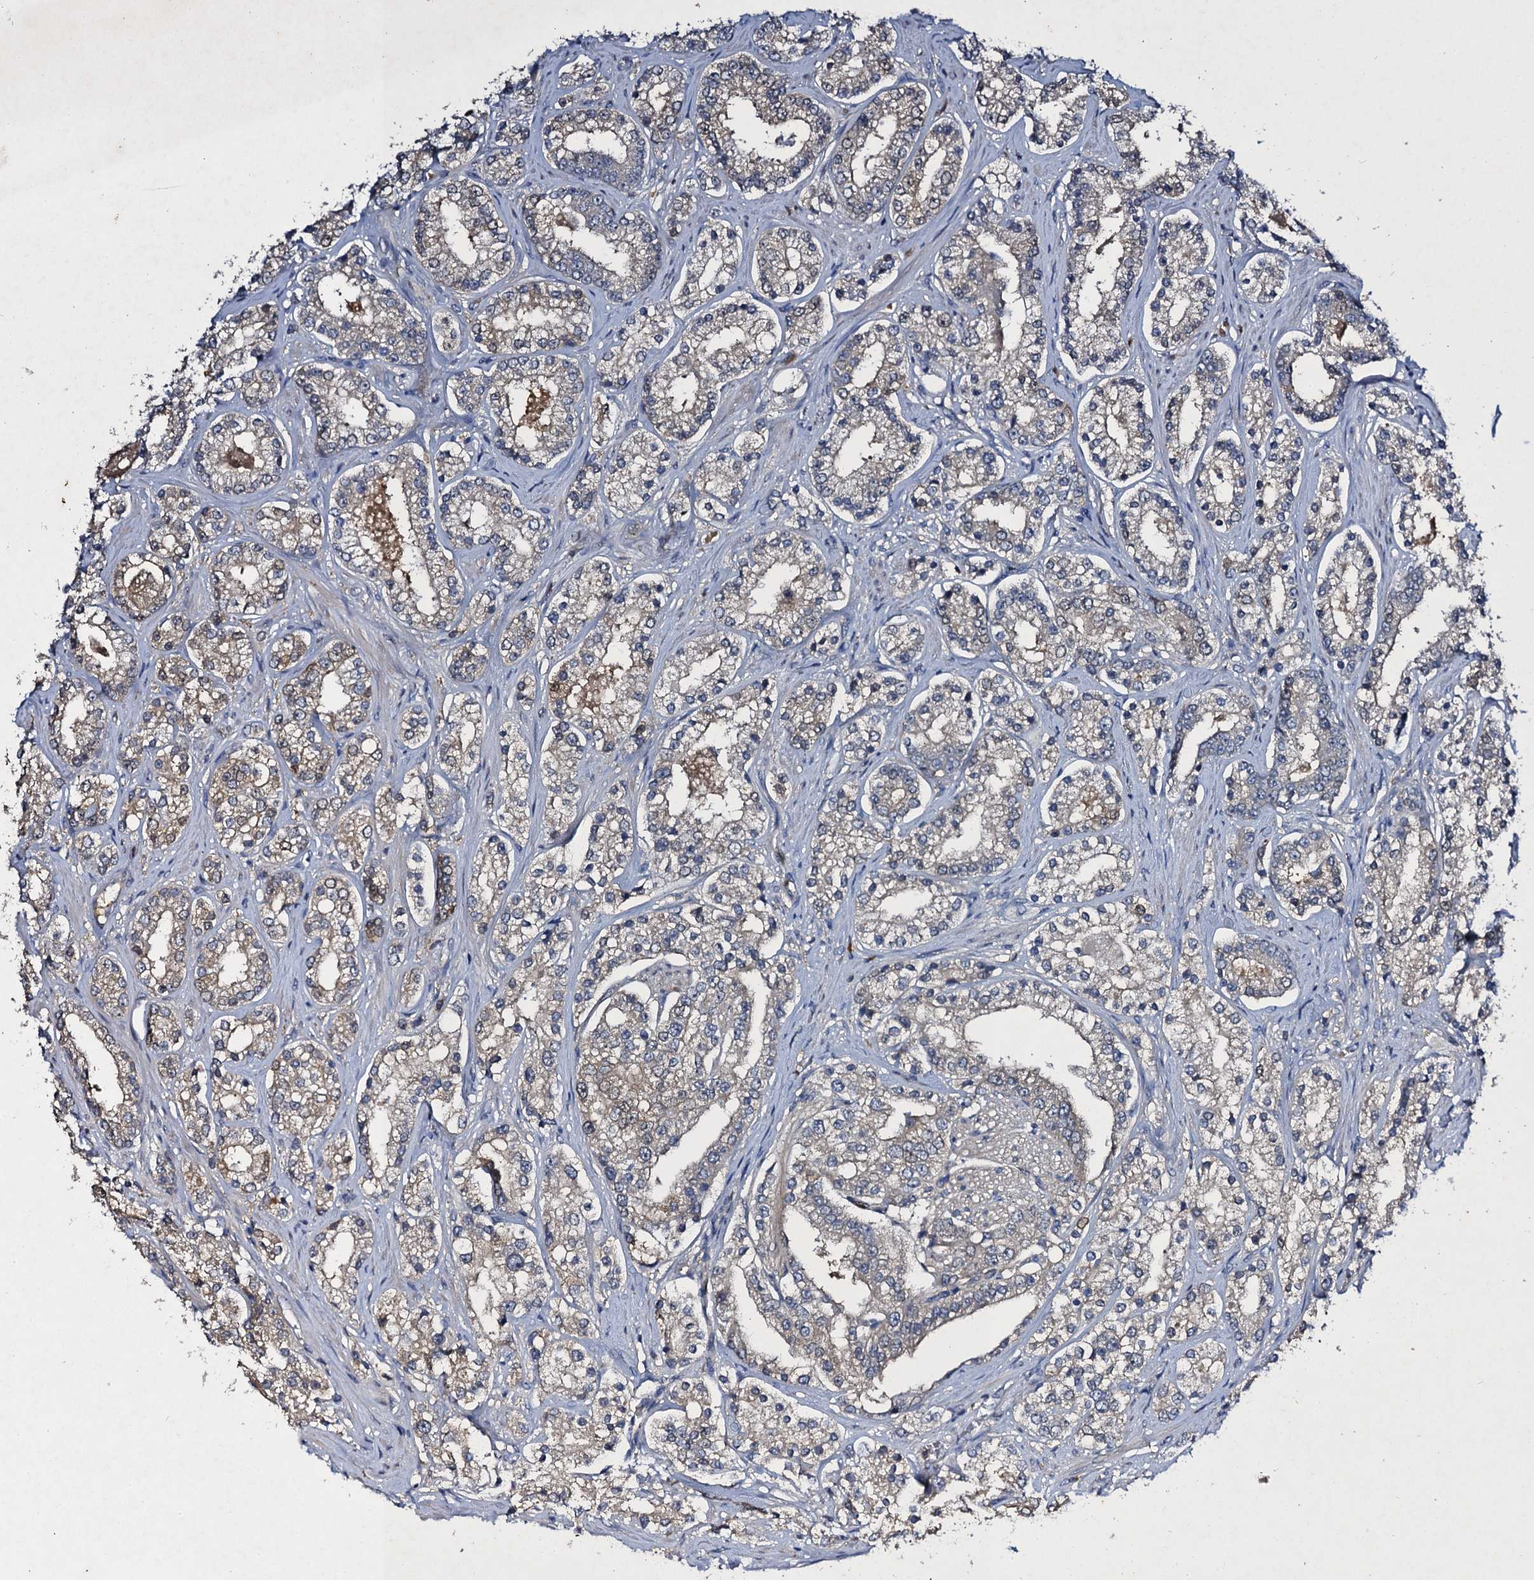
{"staining": {"intensity": "weak", "quantity": "<25%", "location": "cytoplasmic/membranous"}, "tissue": "prostate cancer", "cell_type": "Tumor cells", "image_type": "cancer", "snomed": [{"axis": "morphology", "description": "Normal tissue, NOS"}, {"axis": "morphology", "description": "Adenocarcinoma, High grade"}, {"axis": "topography", "description": "Prostate"}], "caption": "IHC of high-grade adenocarcinoma (prostate) reveals no staining in tumor cells.", "gene": "SLC11A2", "patient": {"sex": "male", "age": 83}}